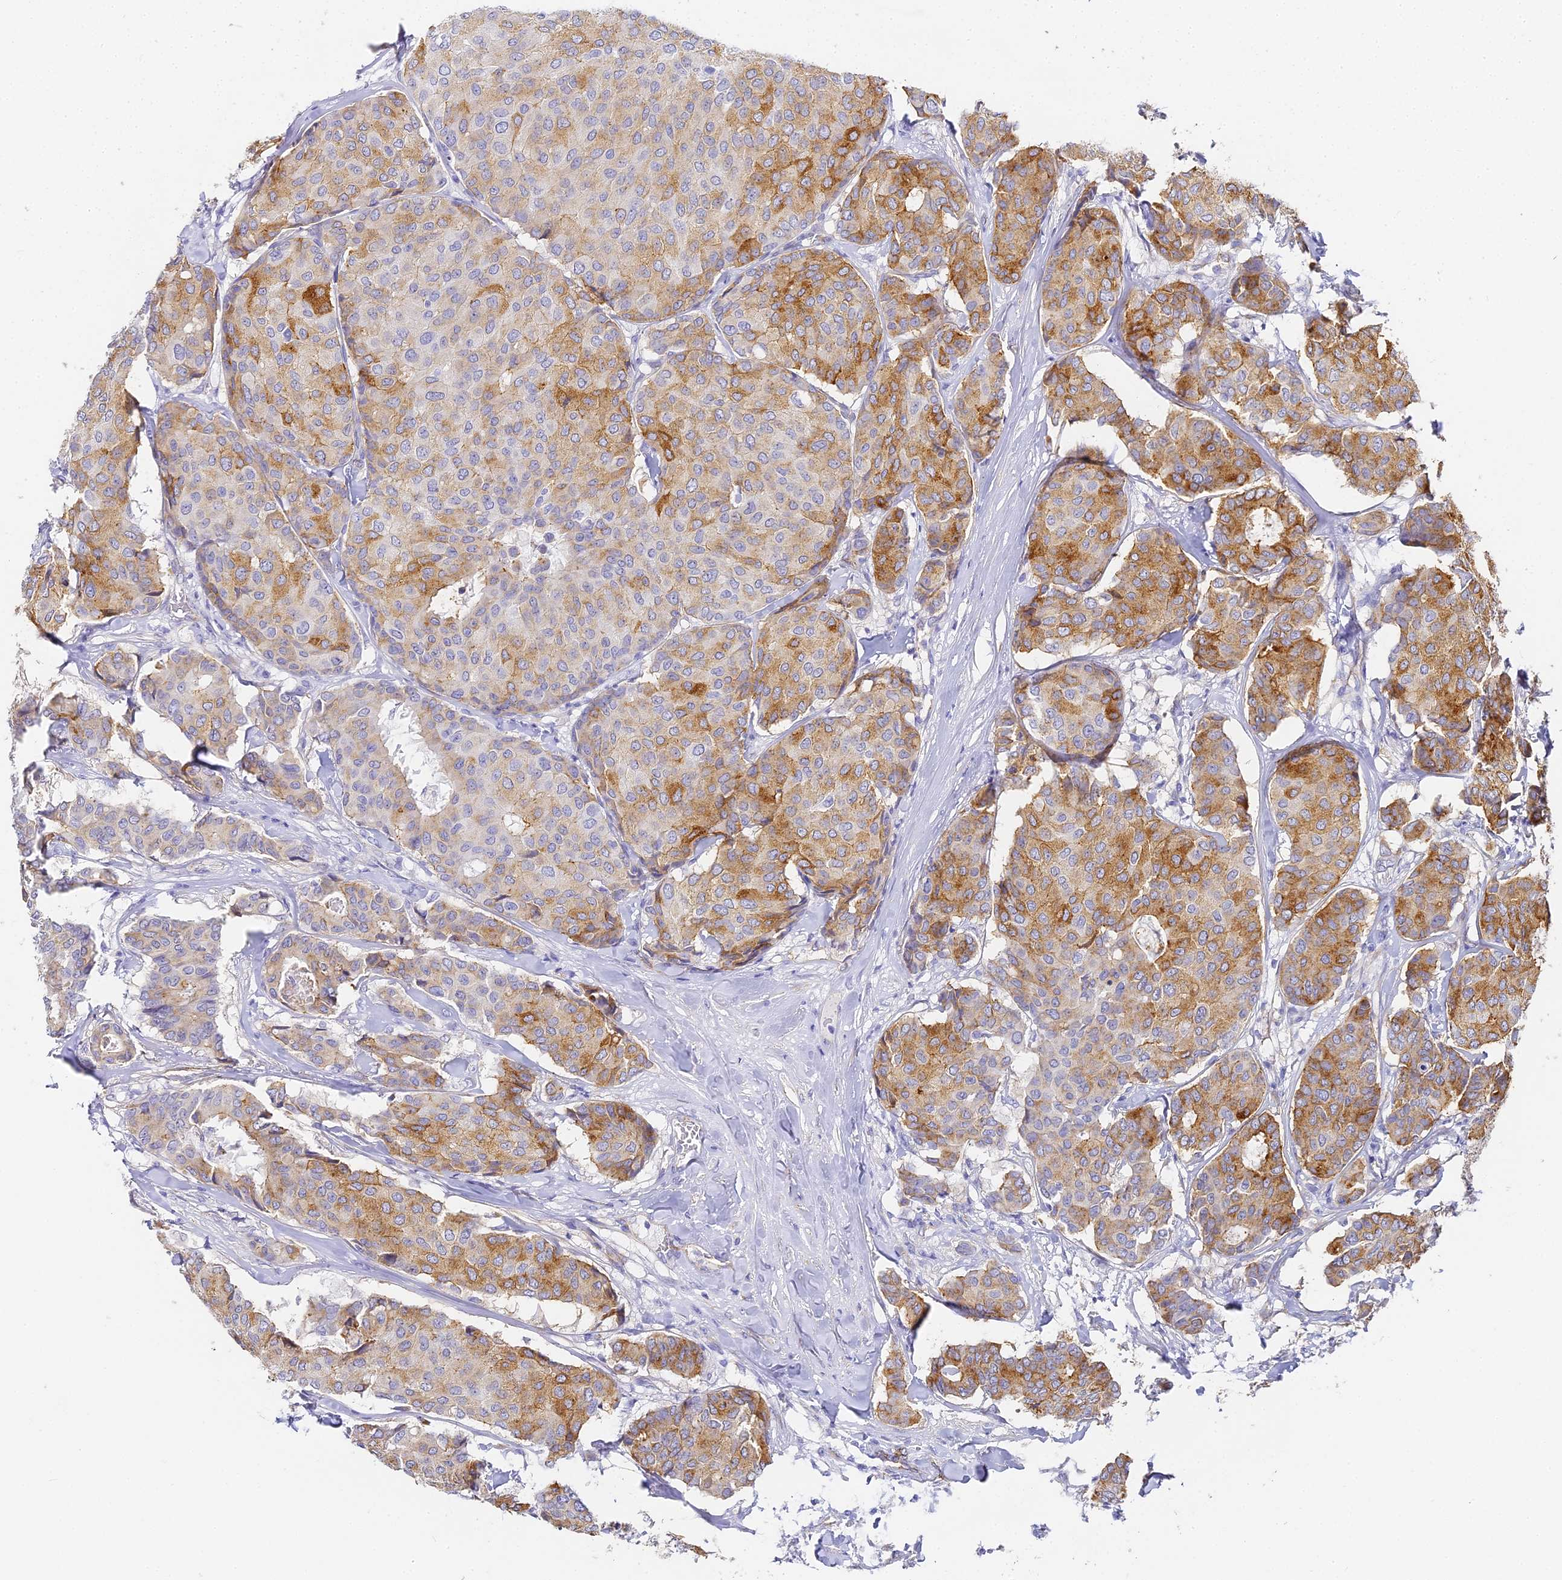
{"staining": {"intensity": "moderate", "quantity": "25%-75%", "location": "cytoplasmic/membranous"}, "tissue": "breast cancer", "cell_type": "Tumor cells", "image_type": "cancer", "snomed": [{"axis": "morphology", "description": "Duct carcinoma"}, {"axis": "topography", "description": "Breast"}], "caption": "High-power microscopy captured an IHC histopathology image of infiltrating ductal carcinoma (breast), revealing moderate cytoplasmic/membranous expression in about 25%-75% of tumor cells. The staining is performed using DAB (3,3'-diaminobenzidine) brown chromogen to label protein expression. The nuclei are counter-stained blue using hematoxylin.", "gene": "GJA1", "patient": {"sex": "female", "age": 75}}